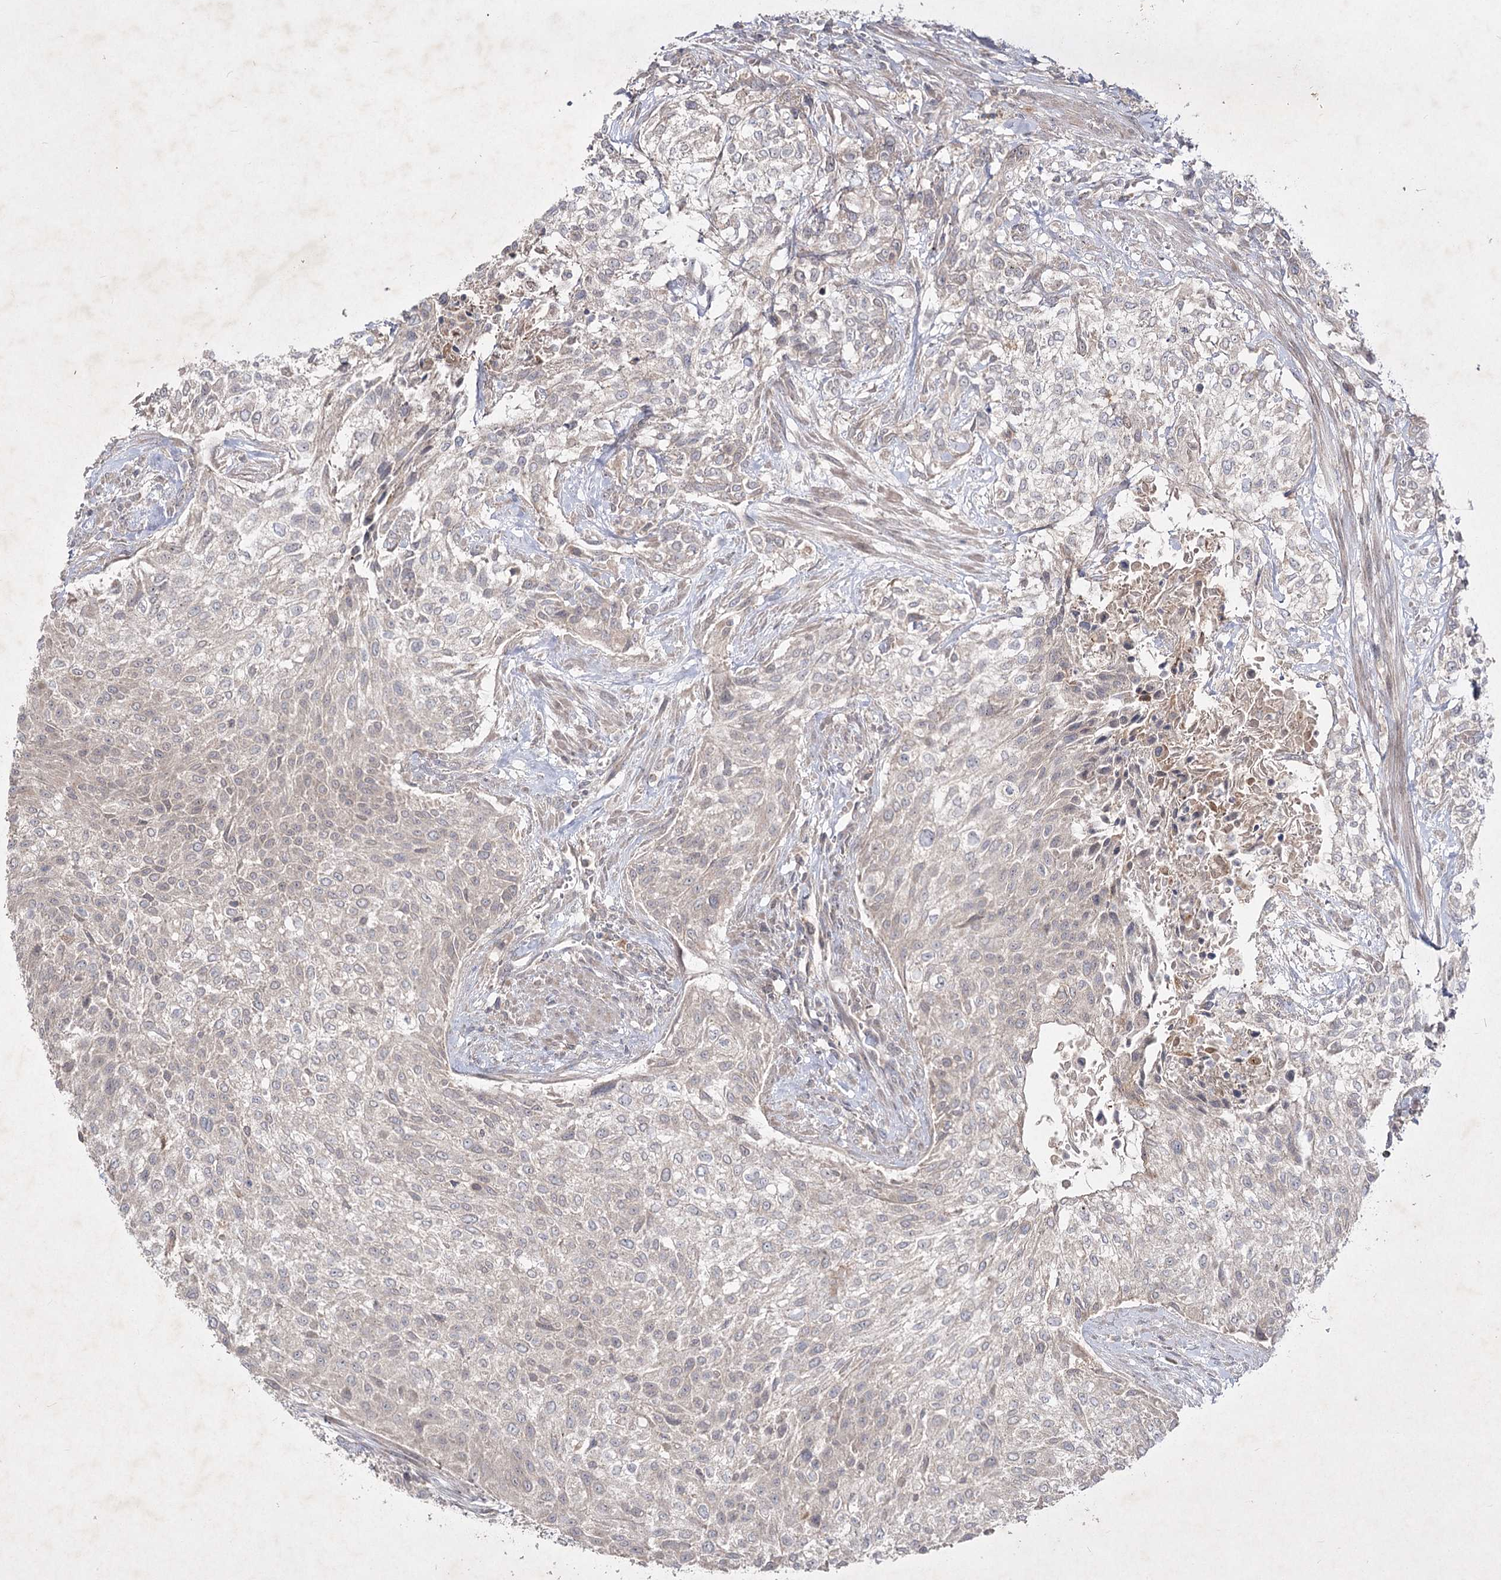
{"staining": {"intensity": "weak", "quantity": "<25%", "location": "cytoplasmic/membranous"}, "tissue": "urothelial cancer", "cell_type": "Tumor cells", "image_type": "cancer", "snomed": [{"axis": "morphology", "description": "Normal tissue, NOS"}, {"axis": "morphology", "description": "Urothelial carcinoma, NOS"}, {"axis": "topography", "description": "Urinary bladder"}, {"axis": "topography", "description": "Peripheral nerve tissue"}], "caption": "The photomicrograph exhibits no staining of tumor cells in urothelial cancer.", "gene": "CIB2", "patient": {"sex": "male", "age": 35}}